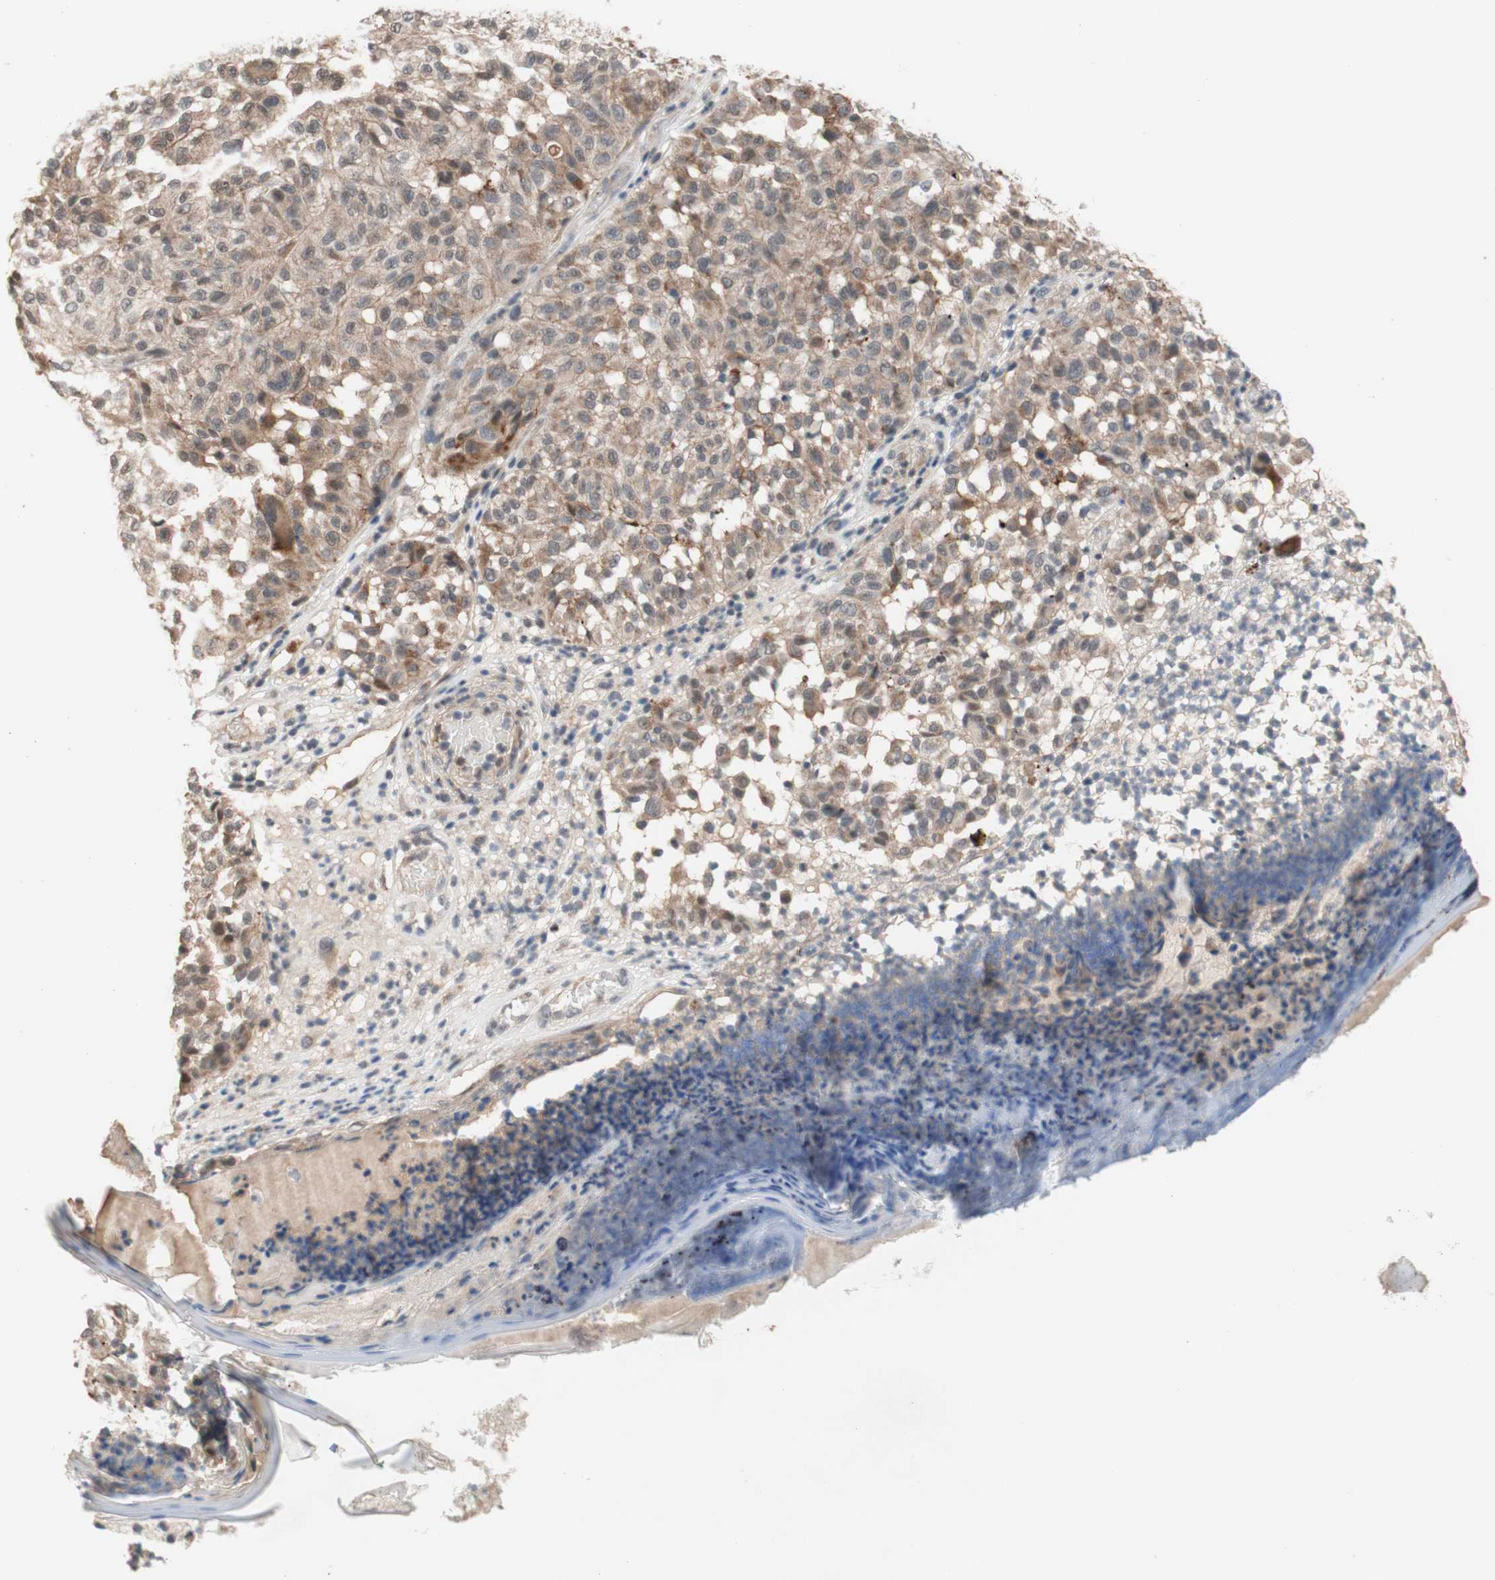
{"staining": {"intensity": "weak", "quantity": ">75%", "location": "cytoplasmic/membranous"}, "tissue": "melanoma", "cell_type": "Tumor cells", "image_type": "cancer", "snomed": [{"axis": "morphology", "description": "Malignant melanoma, NOS"}, {"axis": "topography", "description": "Skin"}], "caption": "This histopathology image shows melanoma stained with immunohistochemistry to label a protein in brown. The cytoplasmic/membranous of tumor cells show weak positivity for the protein. Nuclei are counter-stained blue.", "gene": "CD55", "patient": {"sex": "female", "age": 46}}